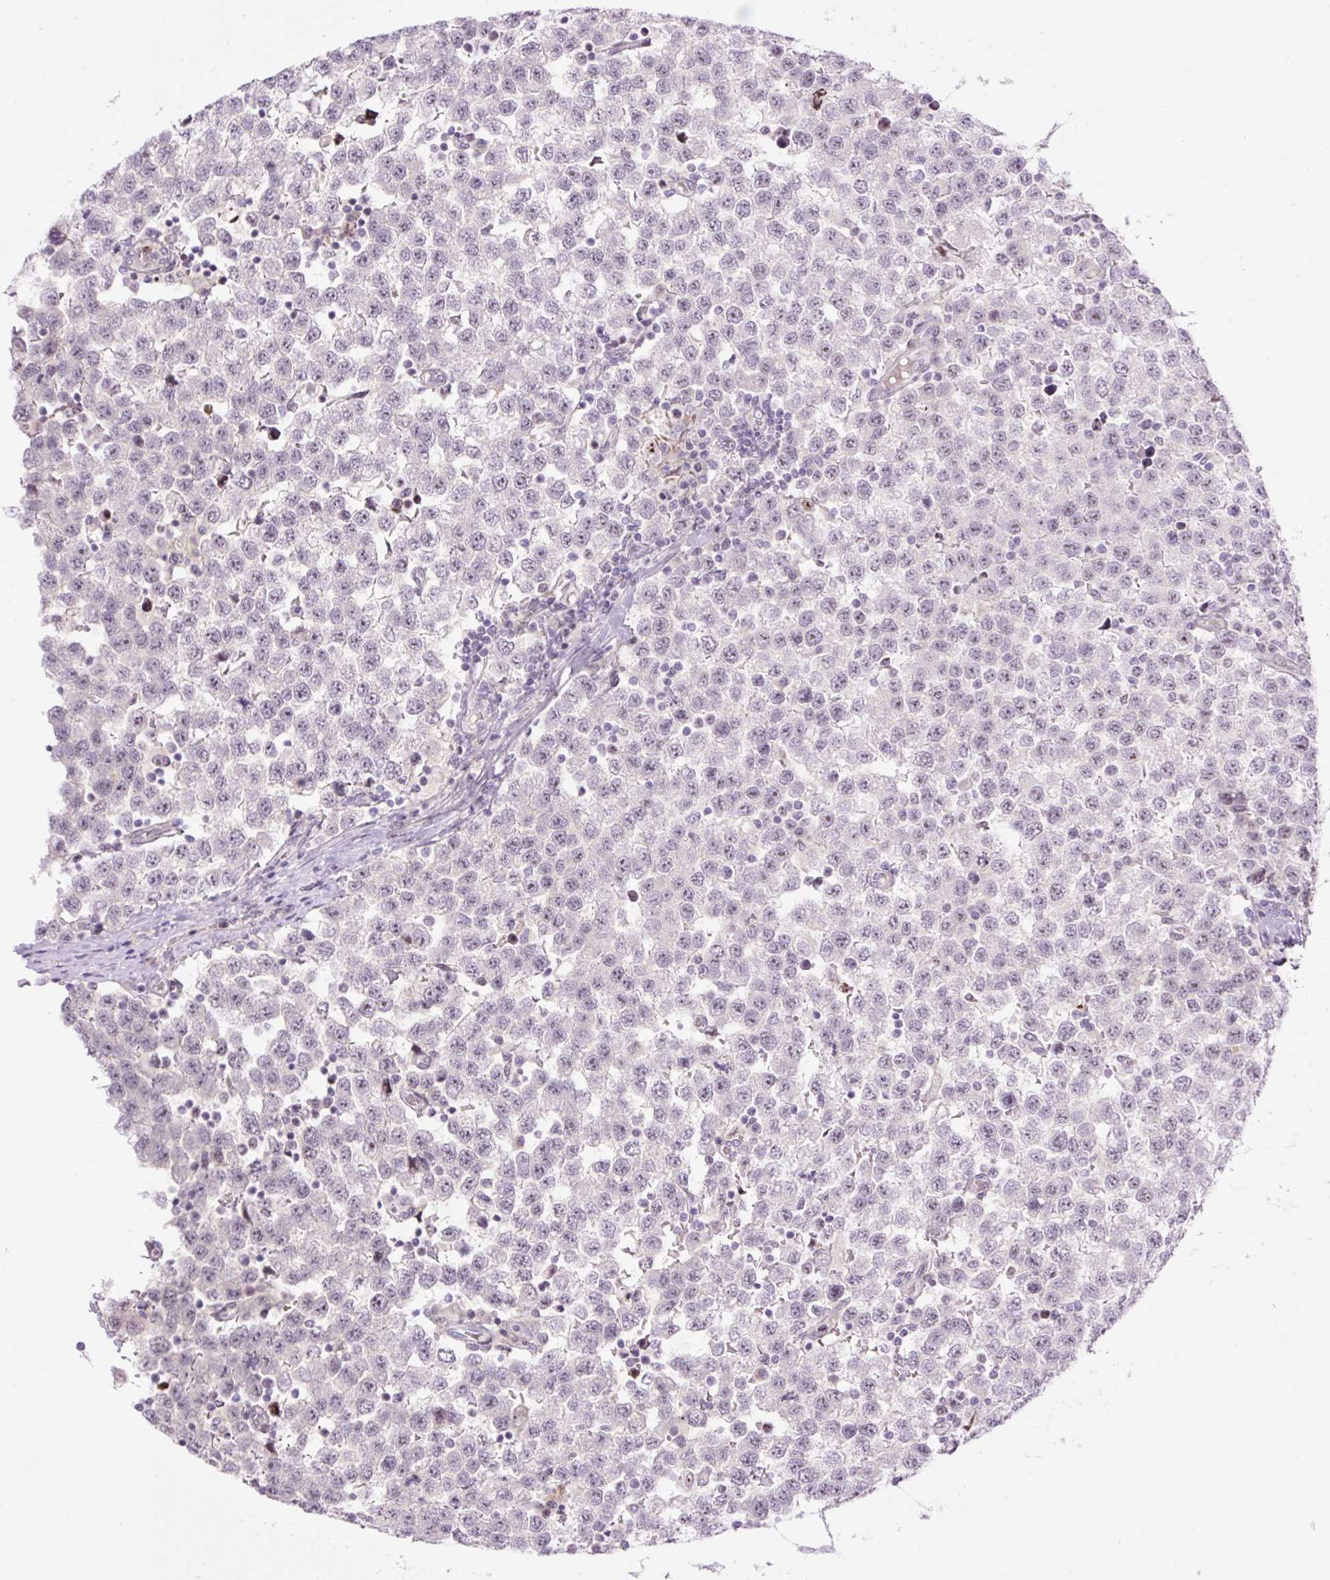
{"staining": {"intensity": "negative", "quantity": "none", "location": "none"}, "tissue": "testis cancer", "cell_type": "Tumor cells", "image_type": "cancer", "snomed": [{"axis": "morphology", "description": "Seminoma, NOS"}, {"axis": "topography", "description": "Testis"}], "caption": "Tumor cells are negative for brown protein staining in testis cancer (seminoma).", "gene": "ZNF417", "patient": {"sex": "male", "age": 34}}